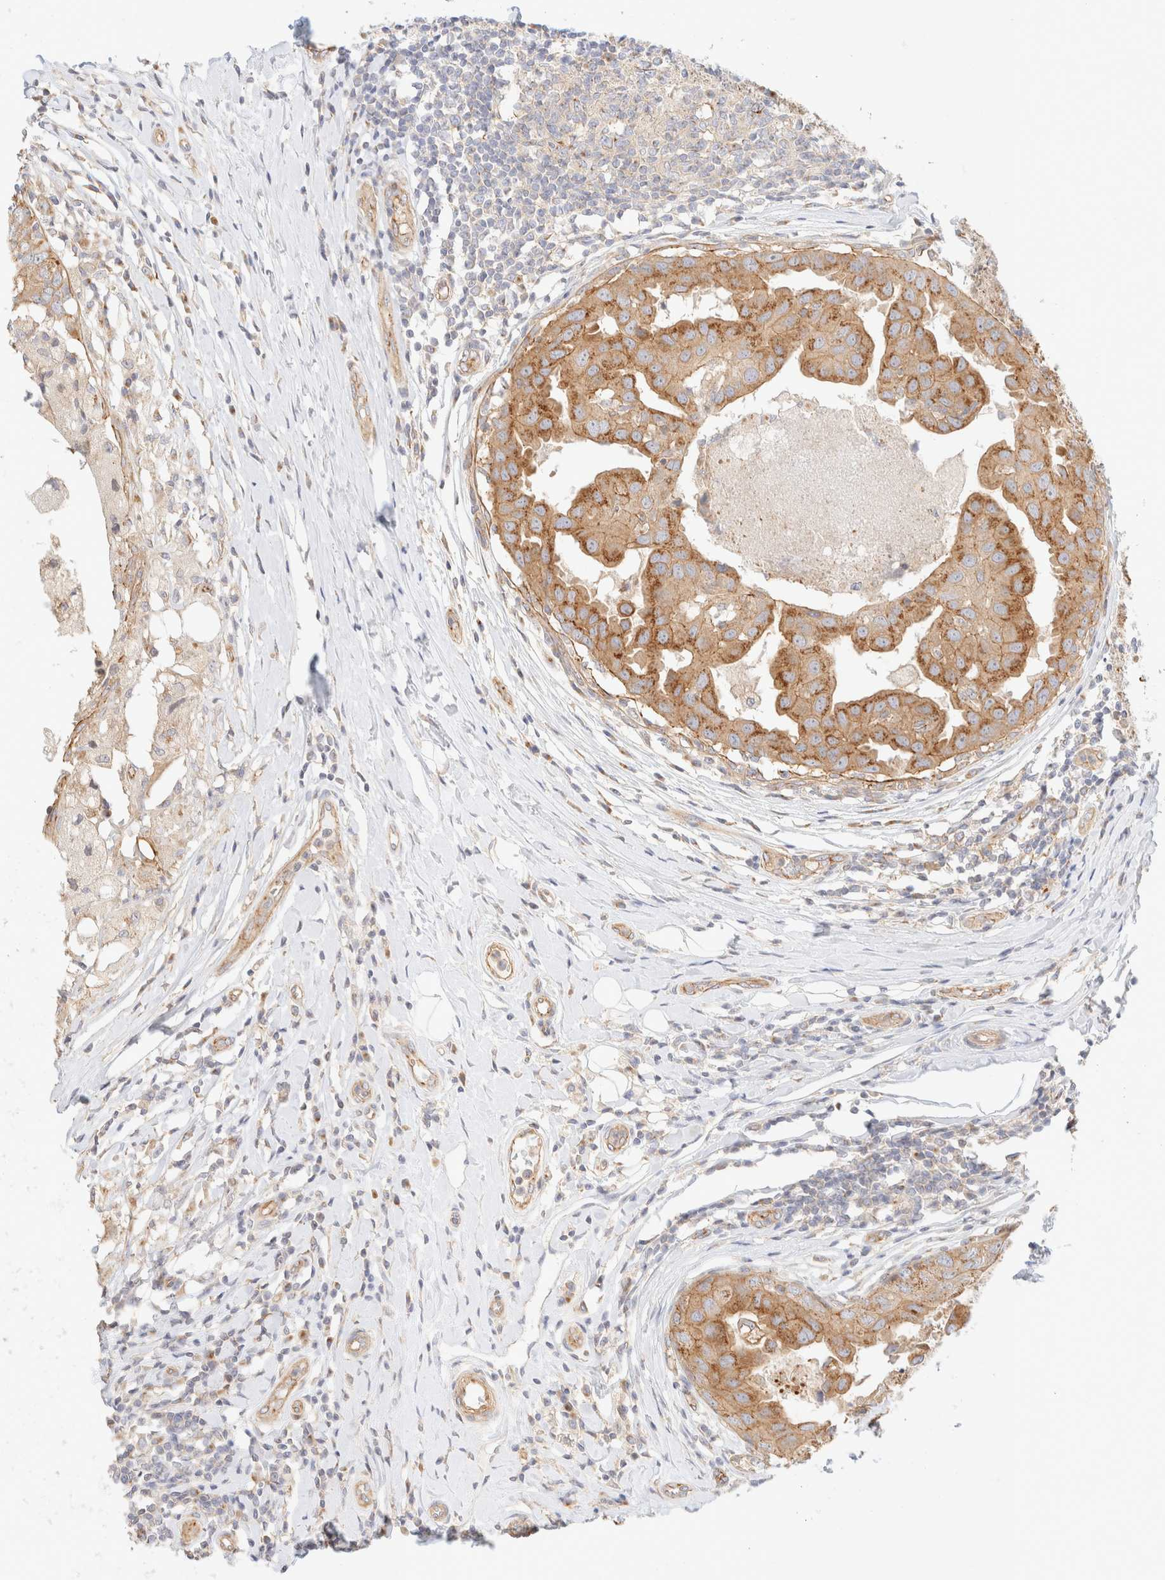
{"staining": {"intensity": "moderate", "quantity": ">75%", "location": "cytoplasmic/membranous"}, "tissue": "breast cancer", "cell_type": "Tumor cells", "image_type": "cancer", "snomed": [{"axis": "morphology", "description": "Duct carcinoma"}, {"axis": "topography", "description": "Breast"}], "caption": "Protein expression analysis of human breast cancer reveals moderate cytoplasmic/membranous staining in about >75% of tumor cells.", "gene": "MYO10", "patient": {"sex": "female", "age": 27}}